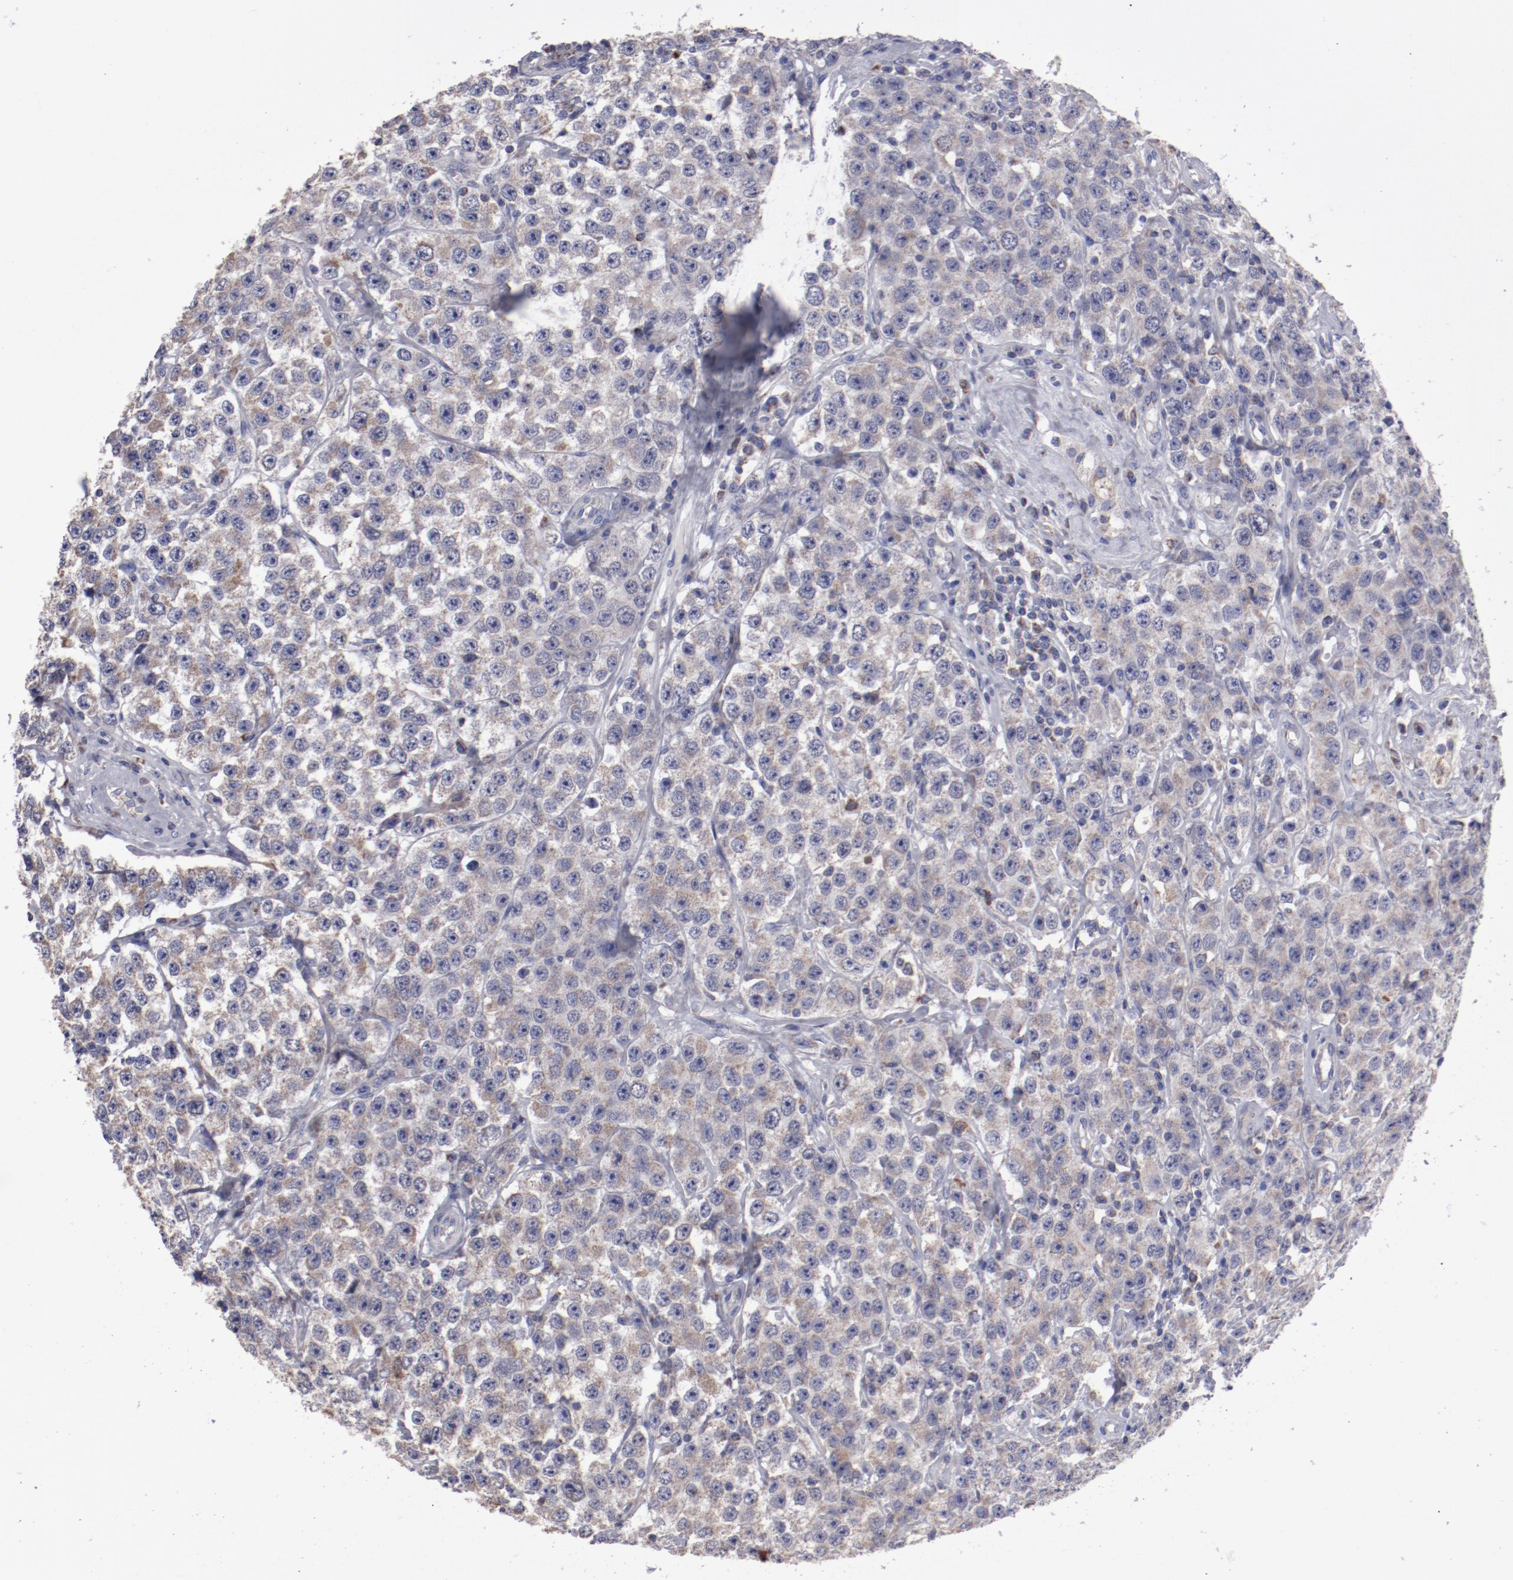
{"staining": {"intensity": "moderate", "quantity": ">75%", "location": "cytoplasmic/membranous"}, "tissue": "testis cancer", "cell_type": "Tumor cells", "image_type": "cancer", "snomed": [{"axis": "morphology", "description": "Seminoma, NOS"}, {"axis": "topography", "description": "Testis"}], "caption": "Seminoma (testis) stained with DAB IHC shows medium levels of moderate cytoplasmic/membranous positivity in approximately >75% of tumor cells.", "gene": "FGR", "patient": {"sex": "male", "age": 52}}